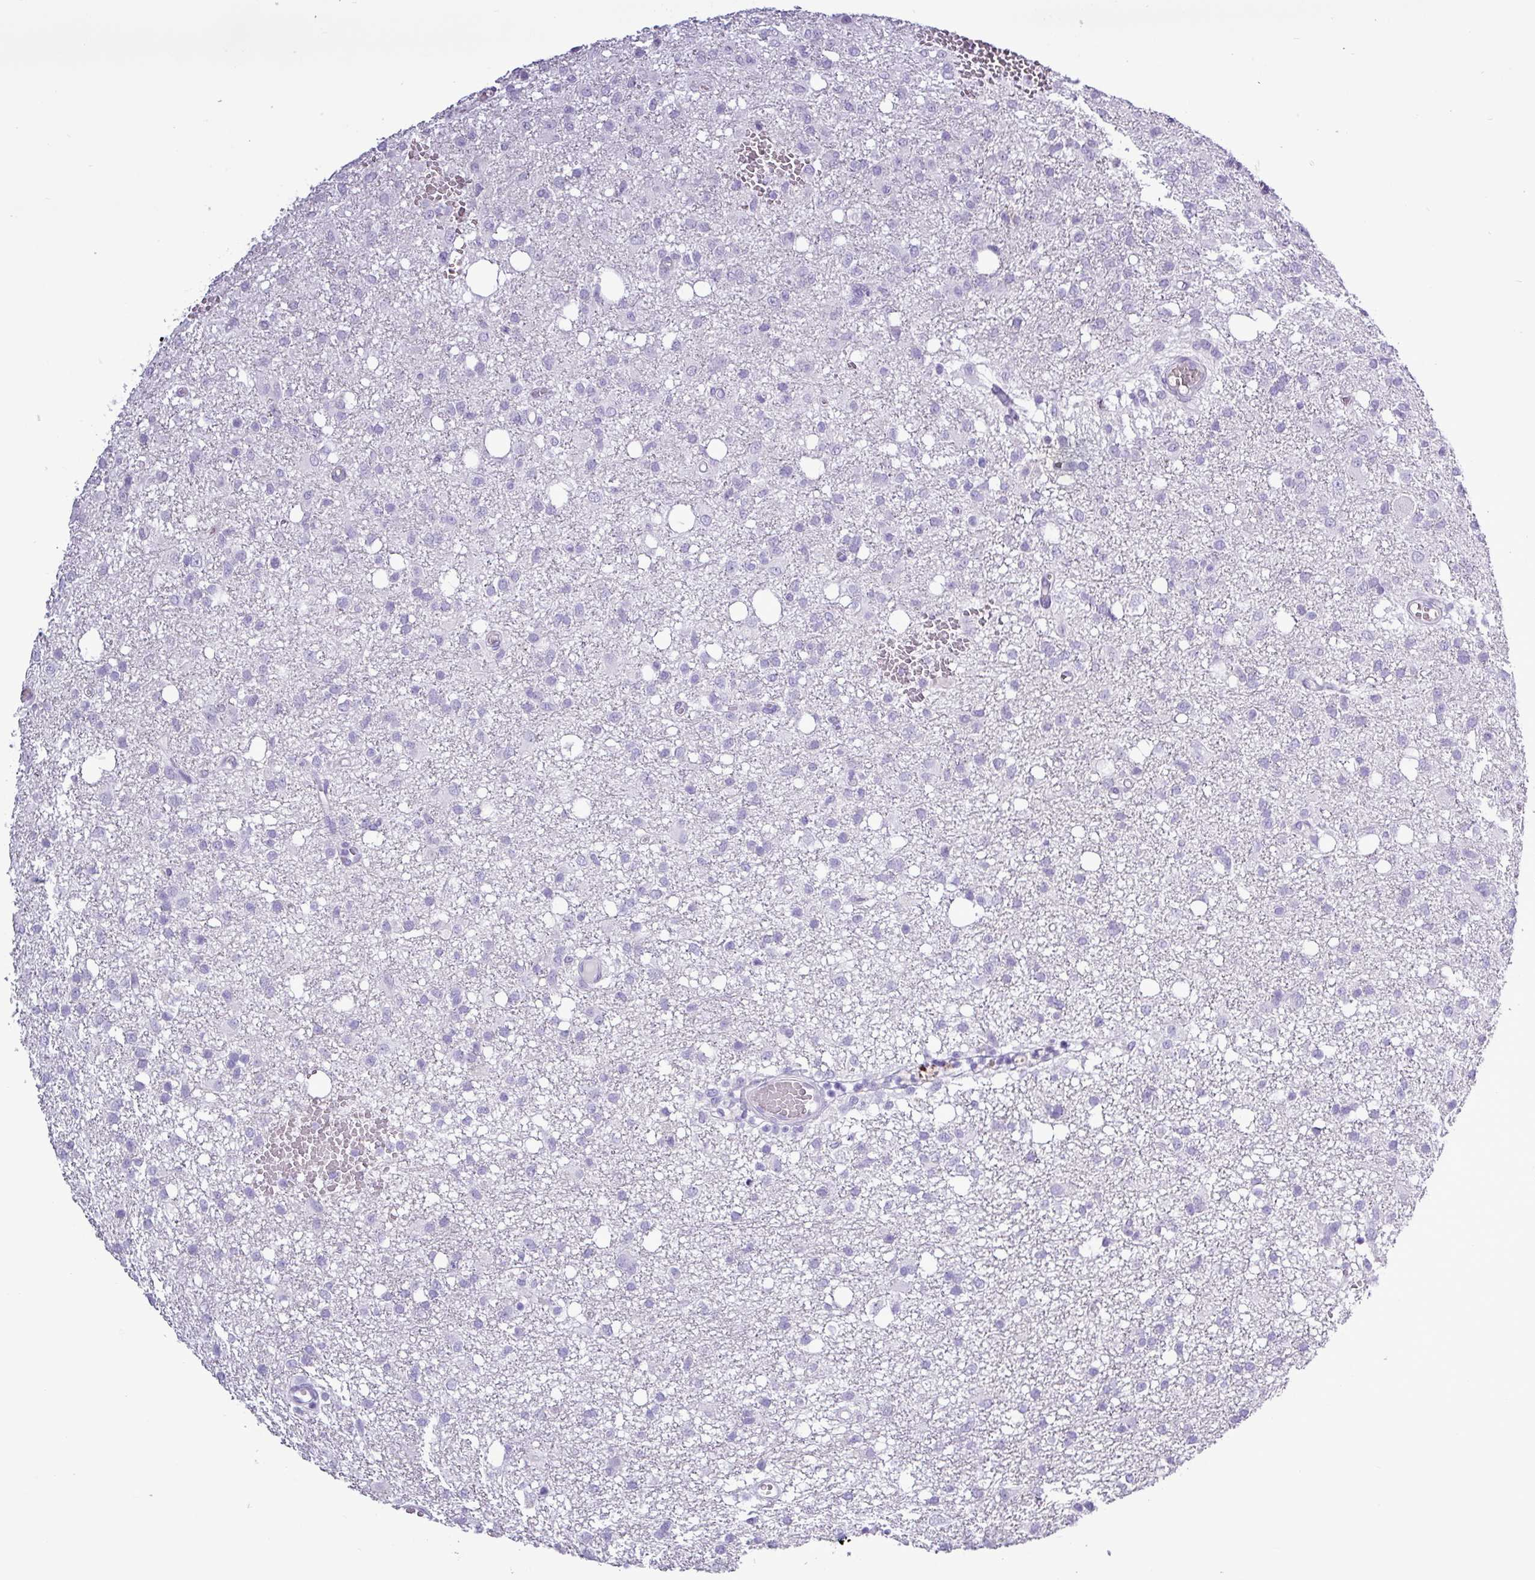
{"staining": {"intensity": "negative", "quantity": "none", "location": "none"}, "tissue": "glioma", "cell_type": "Tumor cells", "image_type": "cancer", "snomed": [{"axis": "morphology", "description": "Glioma, malignant, High grade"}, {"axis": "topography", "description": "Brain"}], "caption": "Immunohistochemistry (IHC) of human malignant high-grade glioma displays no positivity in tumor cells. (Stains: DAB immunohistochemistry (IHC) with hematoxylin counter stain, Microscopy: brightfield microscopy at high magnification).", "gene": "ALDH3A1", "patient": {"sex": "female", "age": 59}}